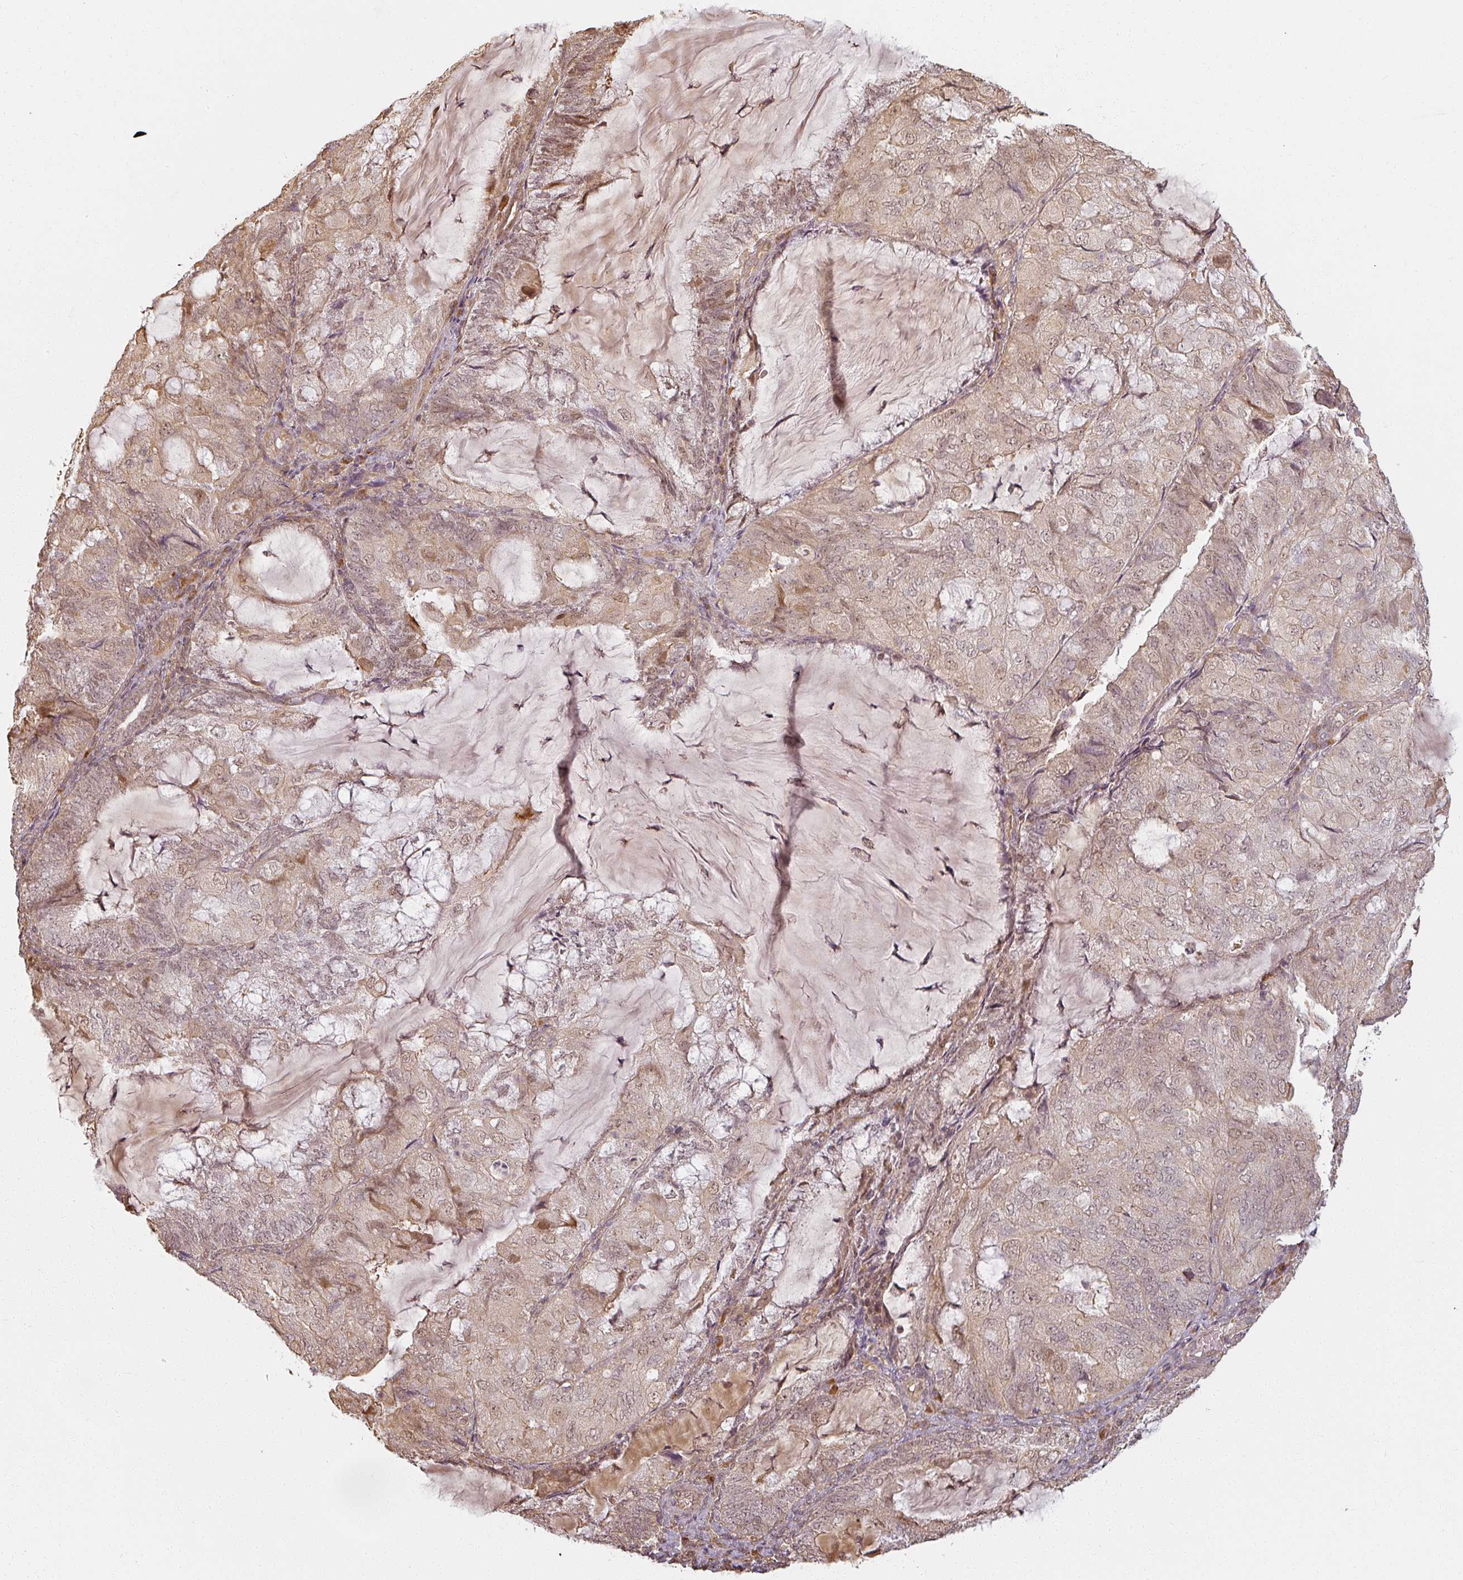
{"staining": {"intensity": "moderate", "quantity": ">75%", "location": "cytoplasmic/membranous,nuclear"}, "tissue": "endometrial cancer", "cell_type": "Tumor cells", "image_type": "cancer", "snomed": [{"axis": "morphology", "description": "Adenocarcinoma, NOS"}, {"axis": "topography", "description": "Endometrium"}], "caption": "Immunohistochemical staining of endometrial cancer (adenocarcinoma) exhibits medium levels of moderate cytoplasmic/membranous and nuclear protein positivity in about >75% of tumor cells. The staining was performed using DAB (3,3'-diaminobenzidine) to visualize the protein expression in brown, while the nuclei were stained in blue with hematoxylin (Magnification: 20x).", "gene": "MED19", "patient": {"sex": "female", "age": 81}}